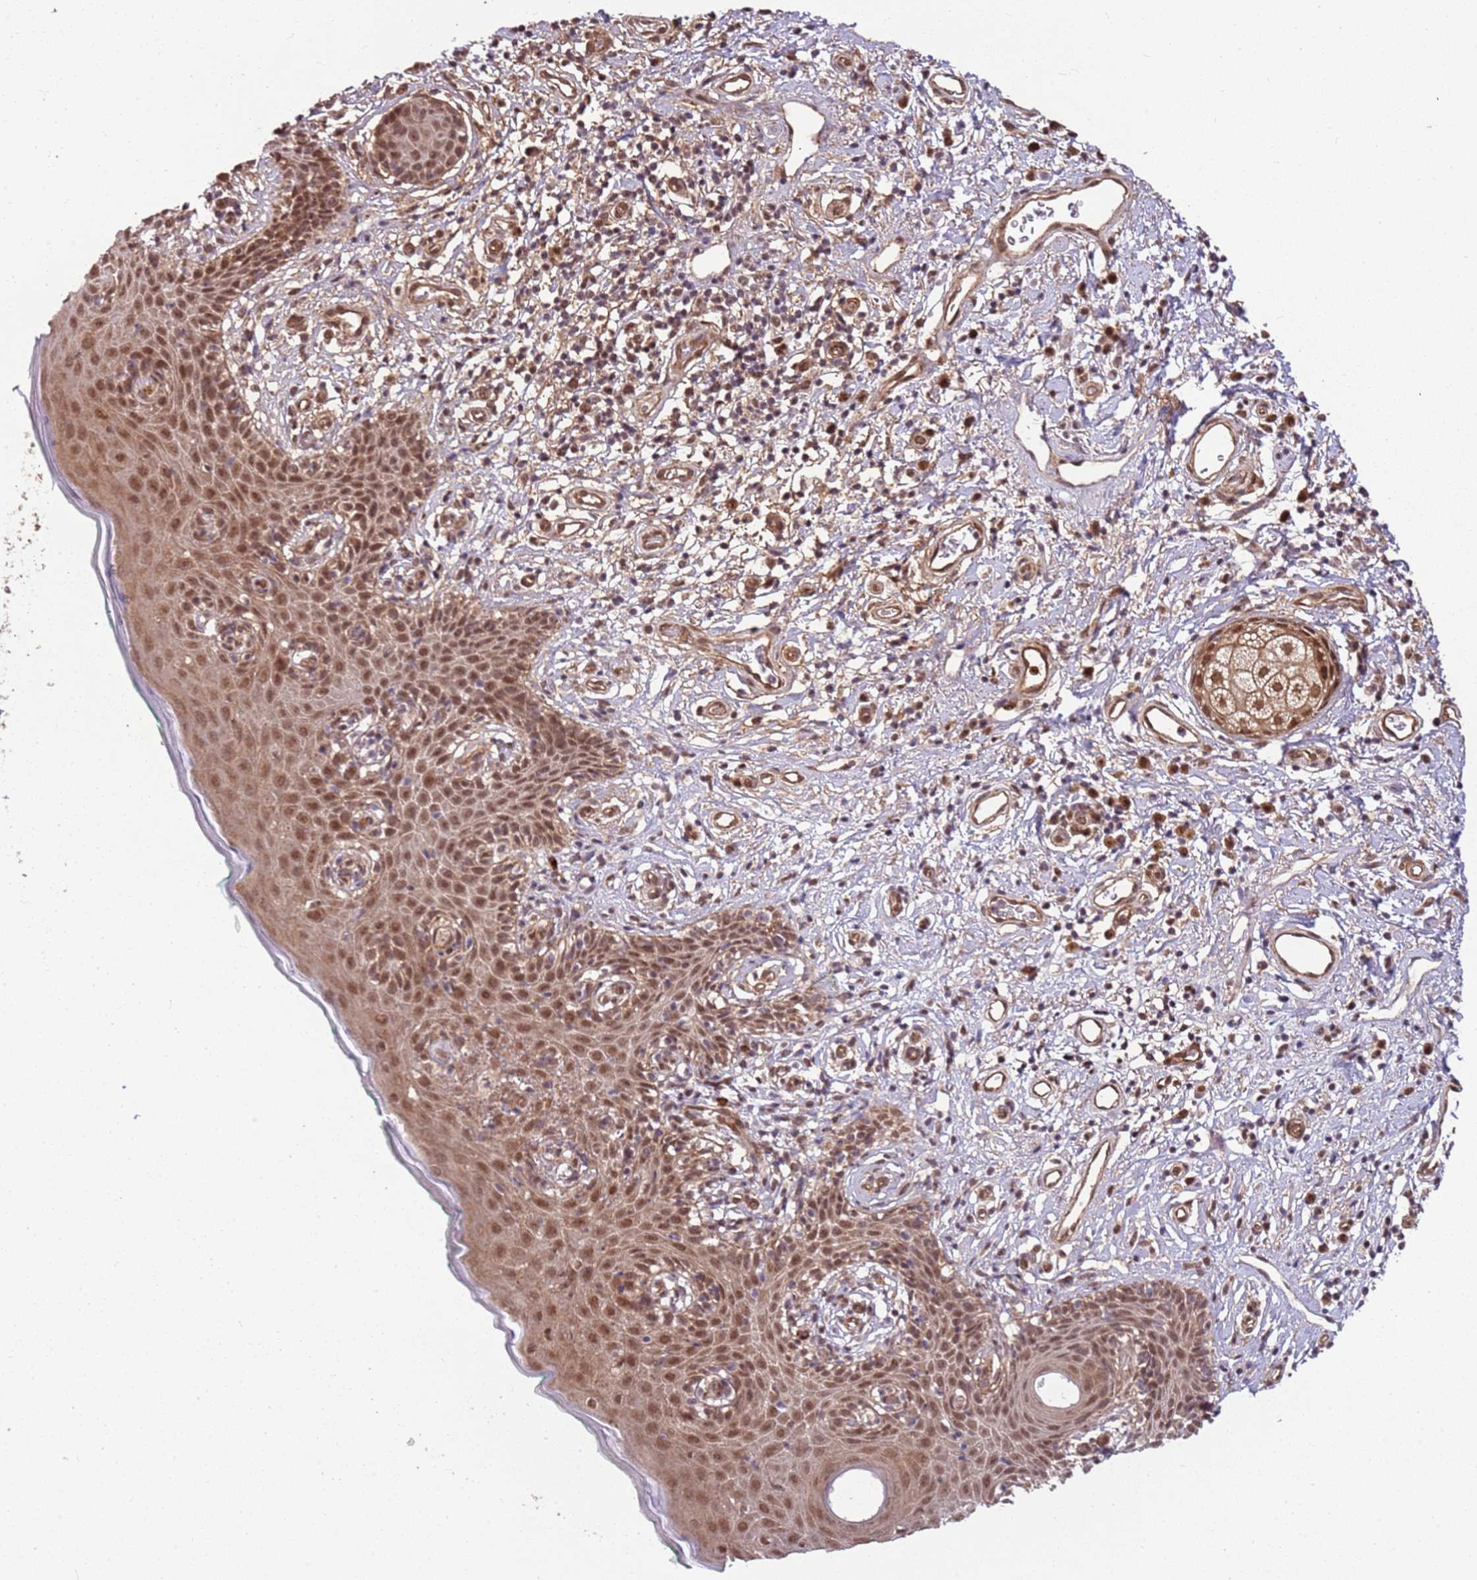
{"staining": {"intensity": "moderate", "quantity": ">75%", "location": "nuclear"}, "tissue": "skin", "cell_type": "Epidermal cells", "image_type": "normal", "snomed": [{"axis": "morphology", "description": "Normal tissue, NOS"}, {"axis": "topography", "description": "Vulva"}], "caption": "Protein staining by IHC reveals moderate nuclear expression in approximately >75% of epidermal cells in normal skin.", "gene": "POLR3H", "patient": {"sex": "female", "age": 66}}